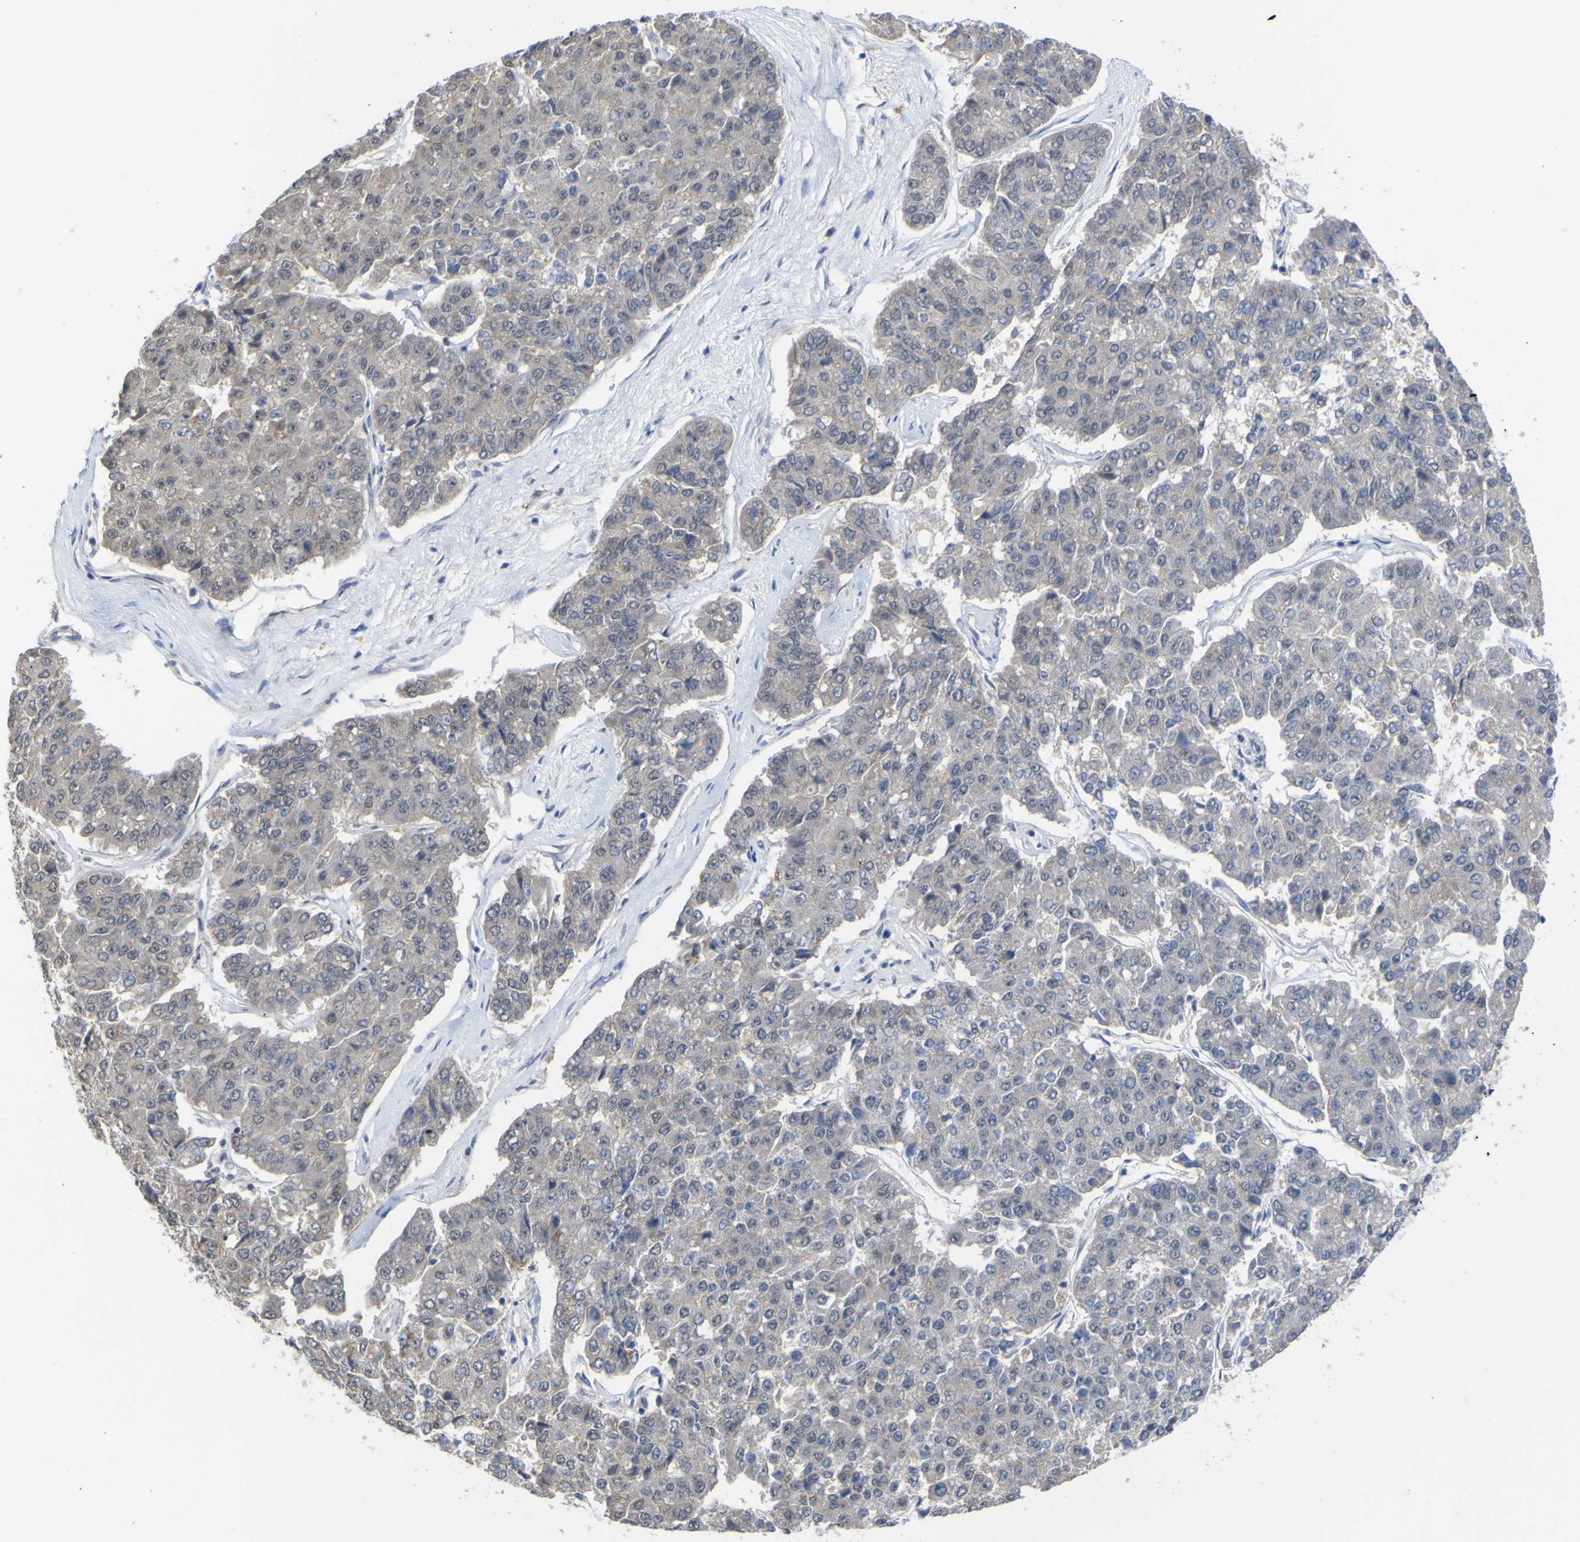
{"staining": {"intensity": "negative", "quantity": "none", "location": "none"}, "tissue": "pancreatic cancer", "cell_type": "Tumor cells", "image_type": "cancer", "snomed": [{"axis": "morphology", "description": "Adenocarcinoma, NOS"}, {"axis": "topography", "description": "Pancreas"}], "caption": "Histopathology image shows no significant protein staining in tumor cells of adenocarcinoma (pancreatic).", "gene": "TNFRSF11A", "patient": {"sex": "male", "age": 50}}